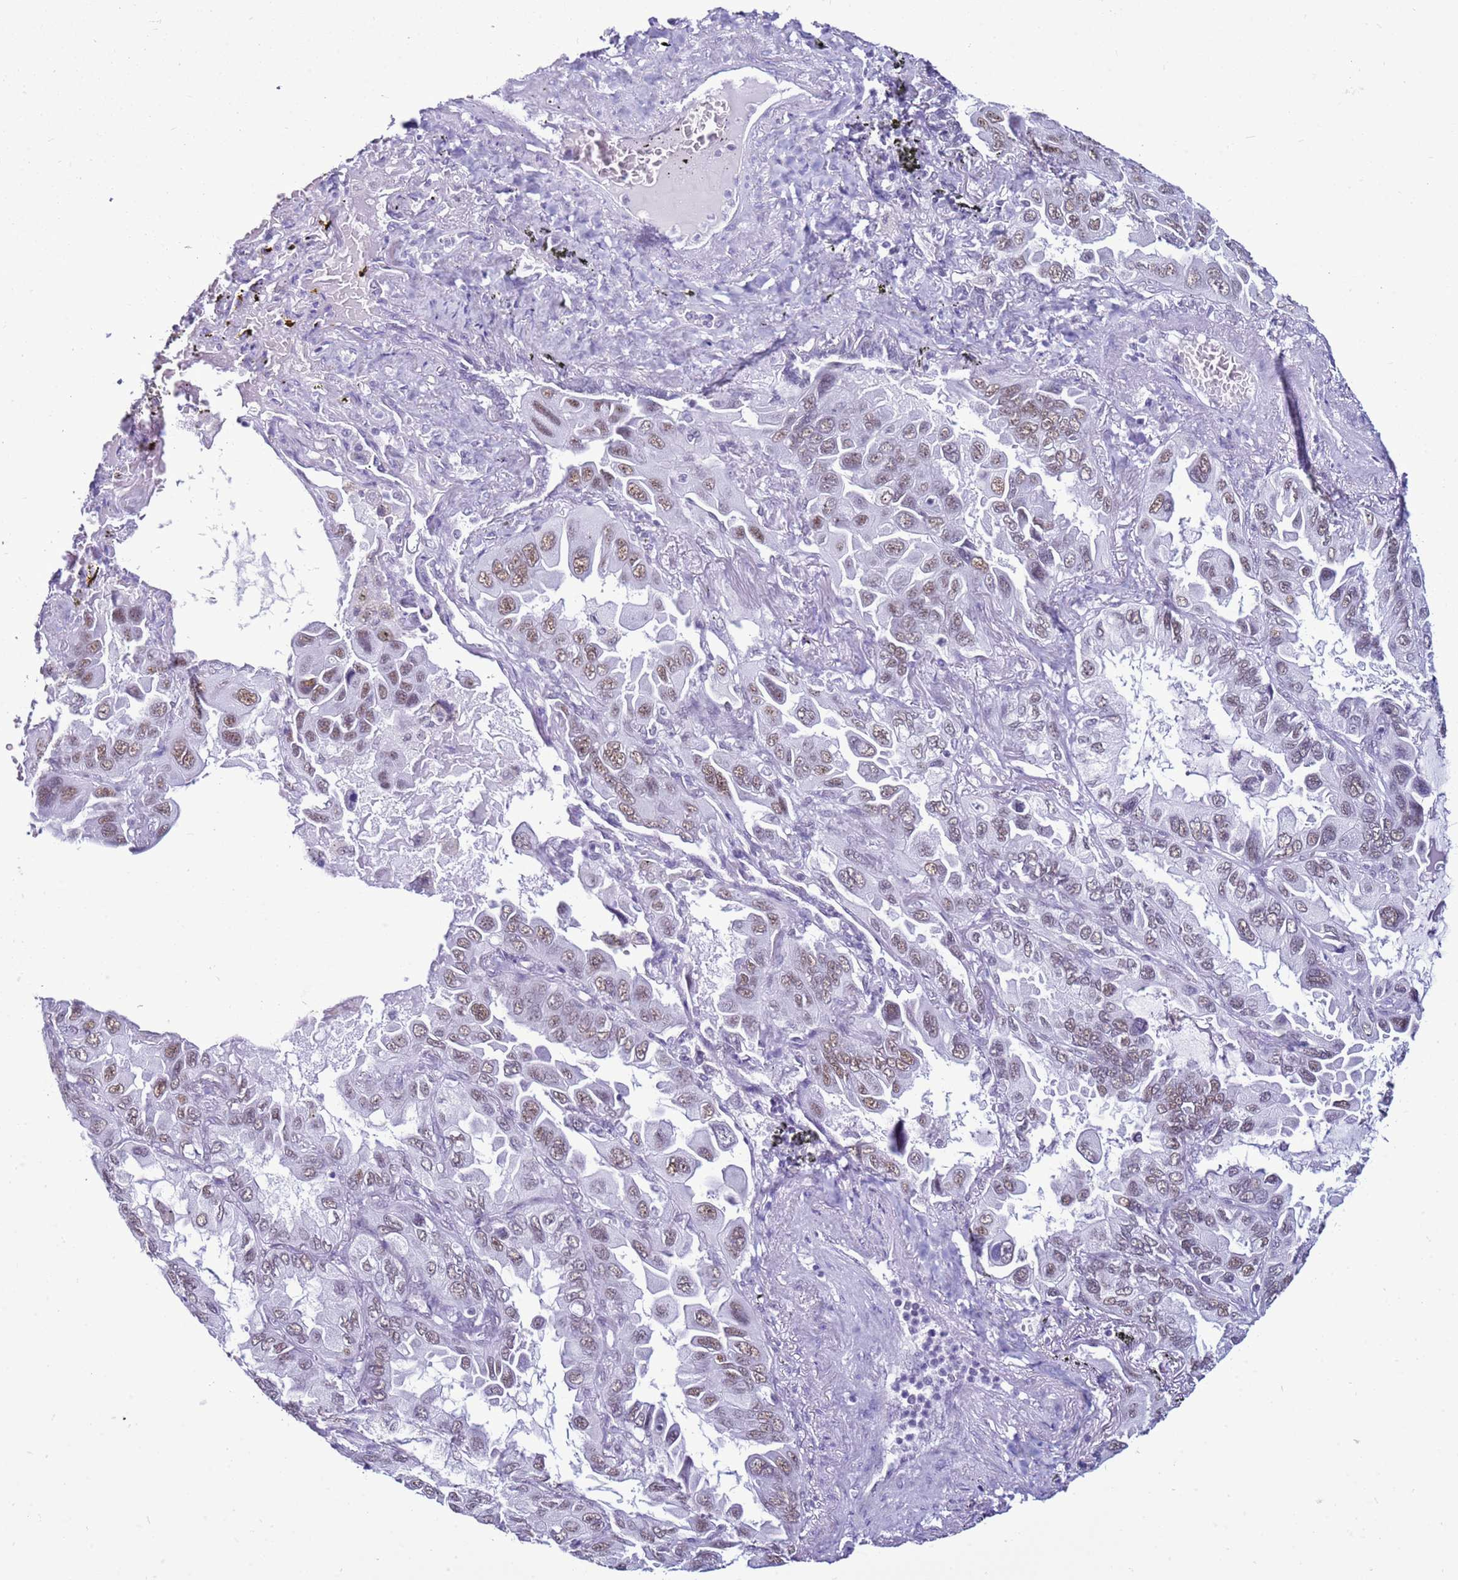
{"staining": {"intensity": "moderate", "quantity": ">75%", "location": "nuclear"}, "tissue": "lung cancer", "cell_type": "Tumor cells", "image_type": "cancer", "snomed": [{"axis": "morphology", "description": "Adenocarcinoma, NOS"}, {"axis": "topography", "description": "Lung"}], "caption": "Lung adenocarcinoma was stained to show a protein in brown. There is medium levels of moderate nuclear expression in about >75% of tumor cells.", "gene": "DHX15", "patient": {"sex": "male", "age": 64}}